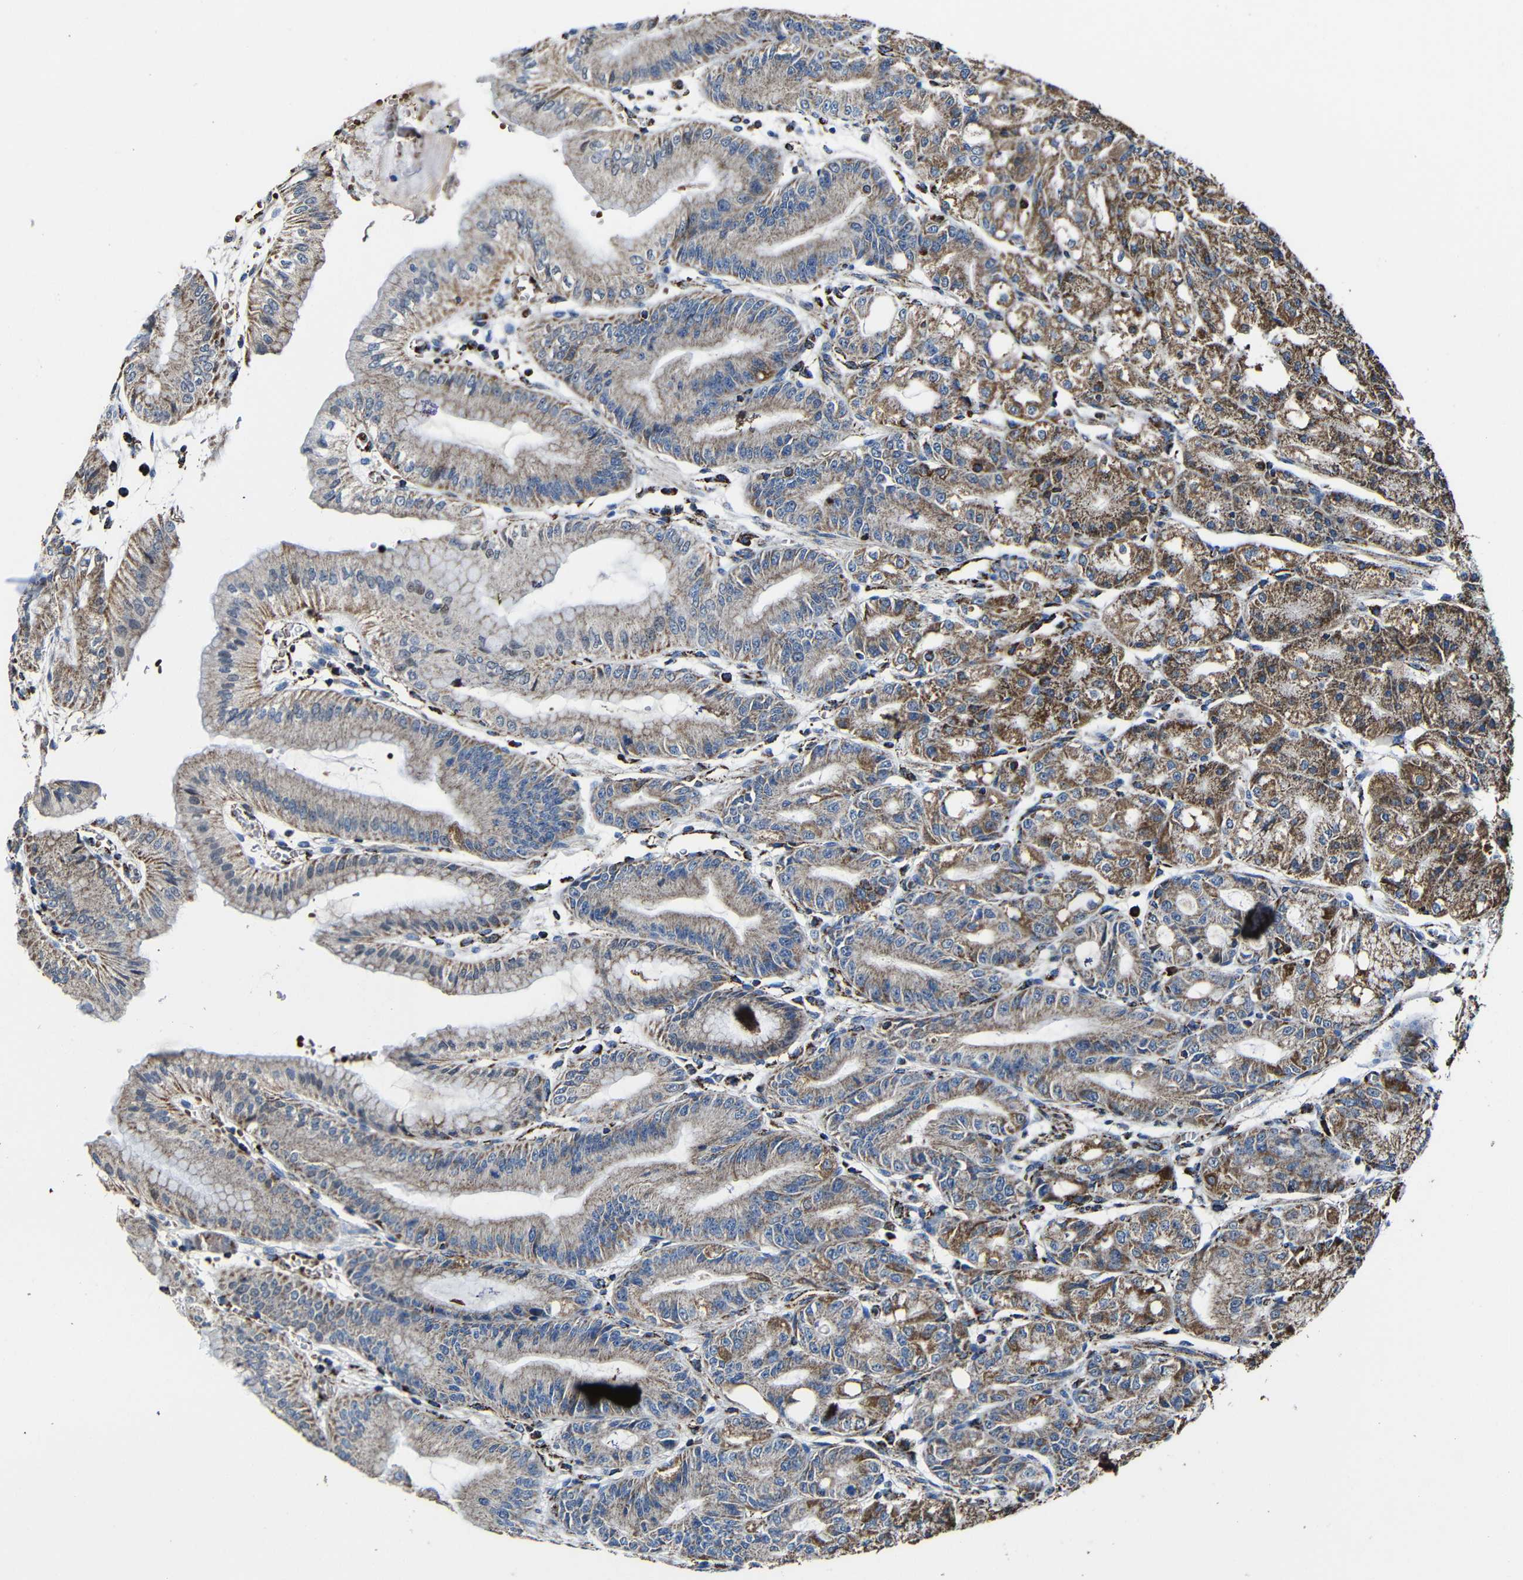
{"staining": {"intensity": "moderate", "quantity": ">75%", "location": "cytoplasmic/membranous"}, "tissue": "stomach", "cell_type": "Glandular cells", "image_type": "normal", "snomed": [{"axis": "morphology", "description": "Normal tissue, NOS"}, {"axis": "topography", "description": "Stomach, lower"}], "caption": "A brown stain highlights moderate cytoplasmic/membranous expression of a protein in glandular cells of unremarkable human stomach. The protein of interest is shown in brown color, while the nuclei are stained blue.", "gene": "CA5B", "patient": {"sex": "male", "age": 71}}